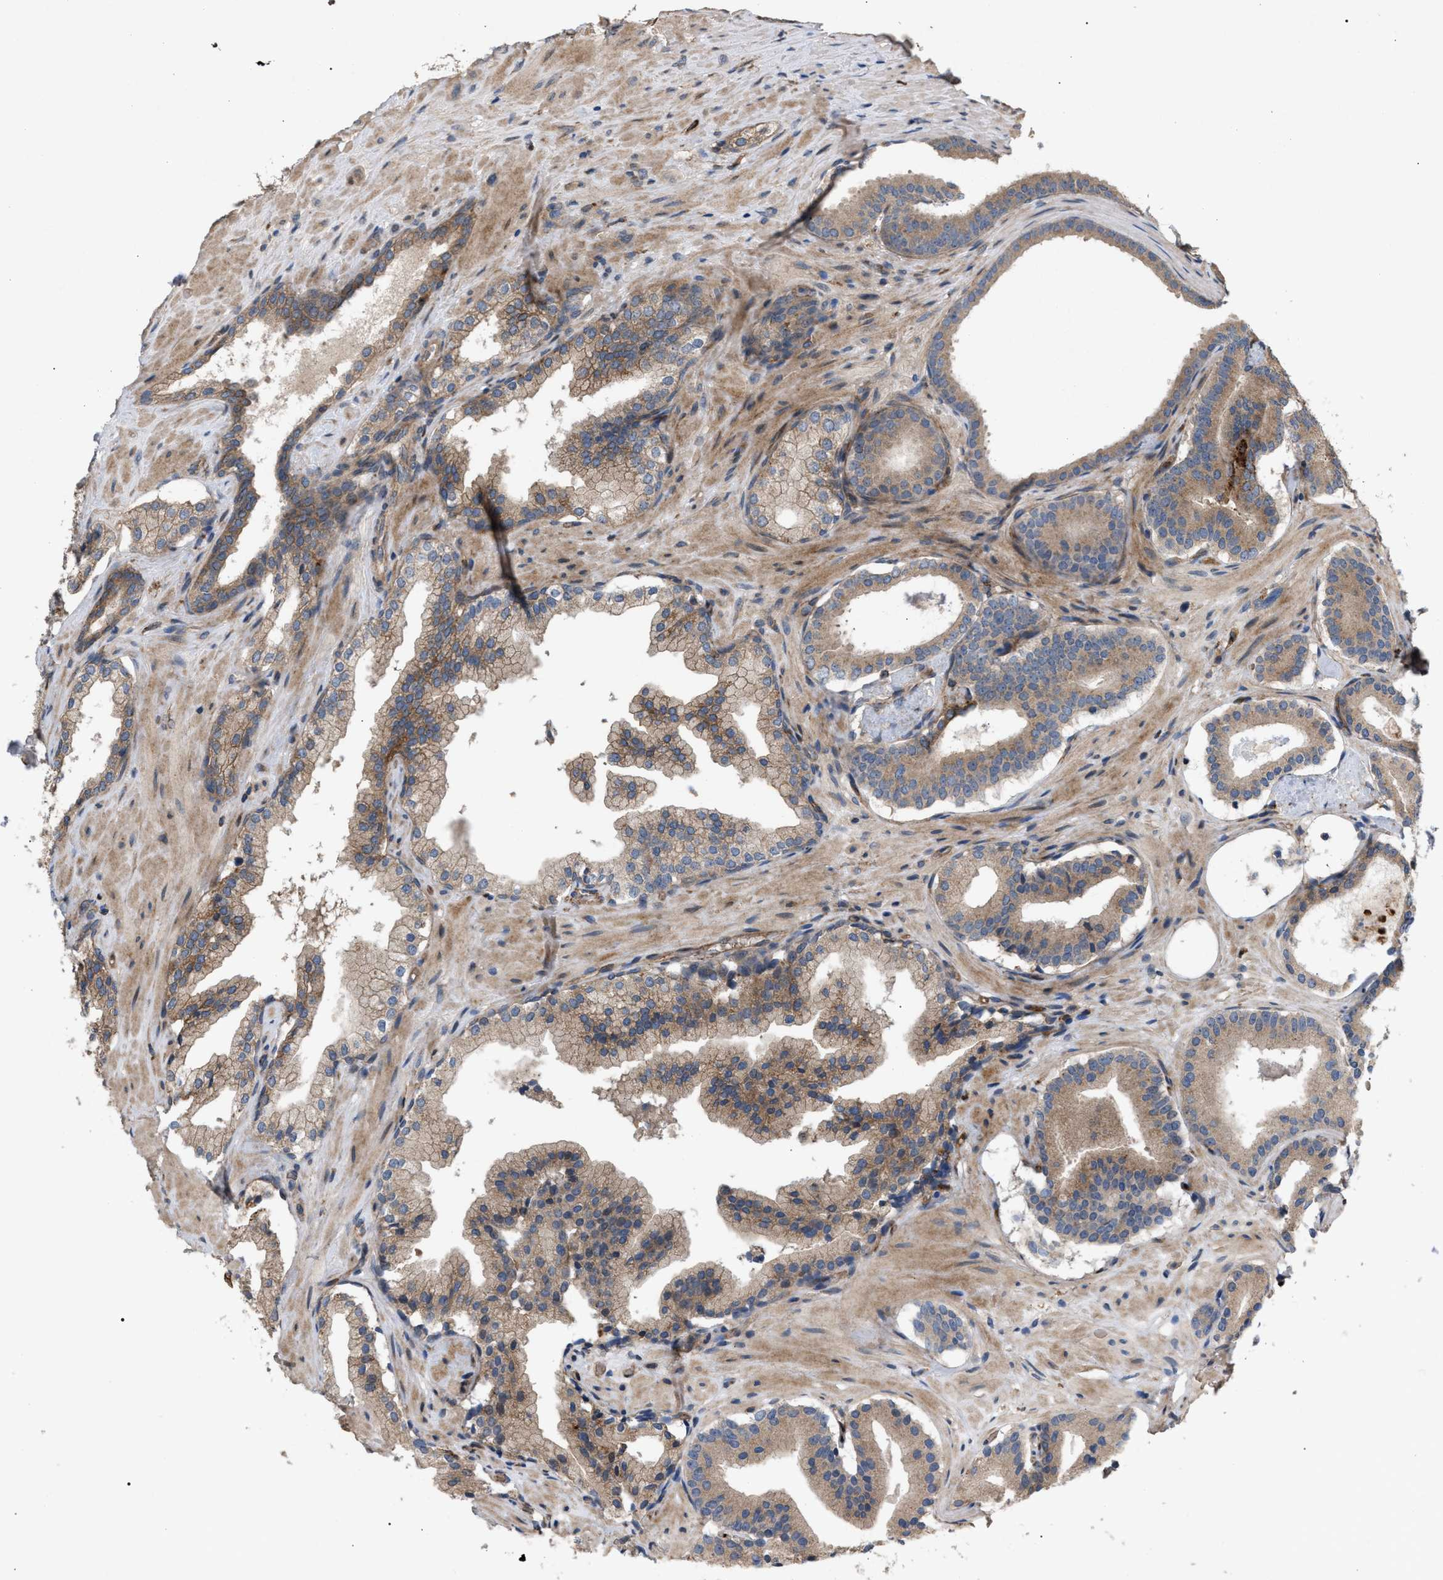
{"staining": {"intensity": "weak", "quantity": ">75%", "location": "cytoplasmic/membranous"}, "tissue": "prostate cancer", "cell_type": "Tumor cells", "image_type": "cancer", "snomed": [{"axis": "morphology", "description": "Adenocarcinoma, Low grade"}, {"axis": "topography", "description": "Prostate"}], "caption": "A high-resolution micrograph shows IHC staining of prostate low-grade adenocarcinoma, which exhibits weak cytoplasmic/membranous expression in about >75% of tumor cells.", "gene": "GCC1", "patient": {"sex": "male", "age": 51}}